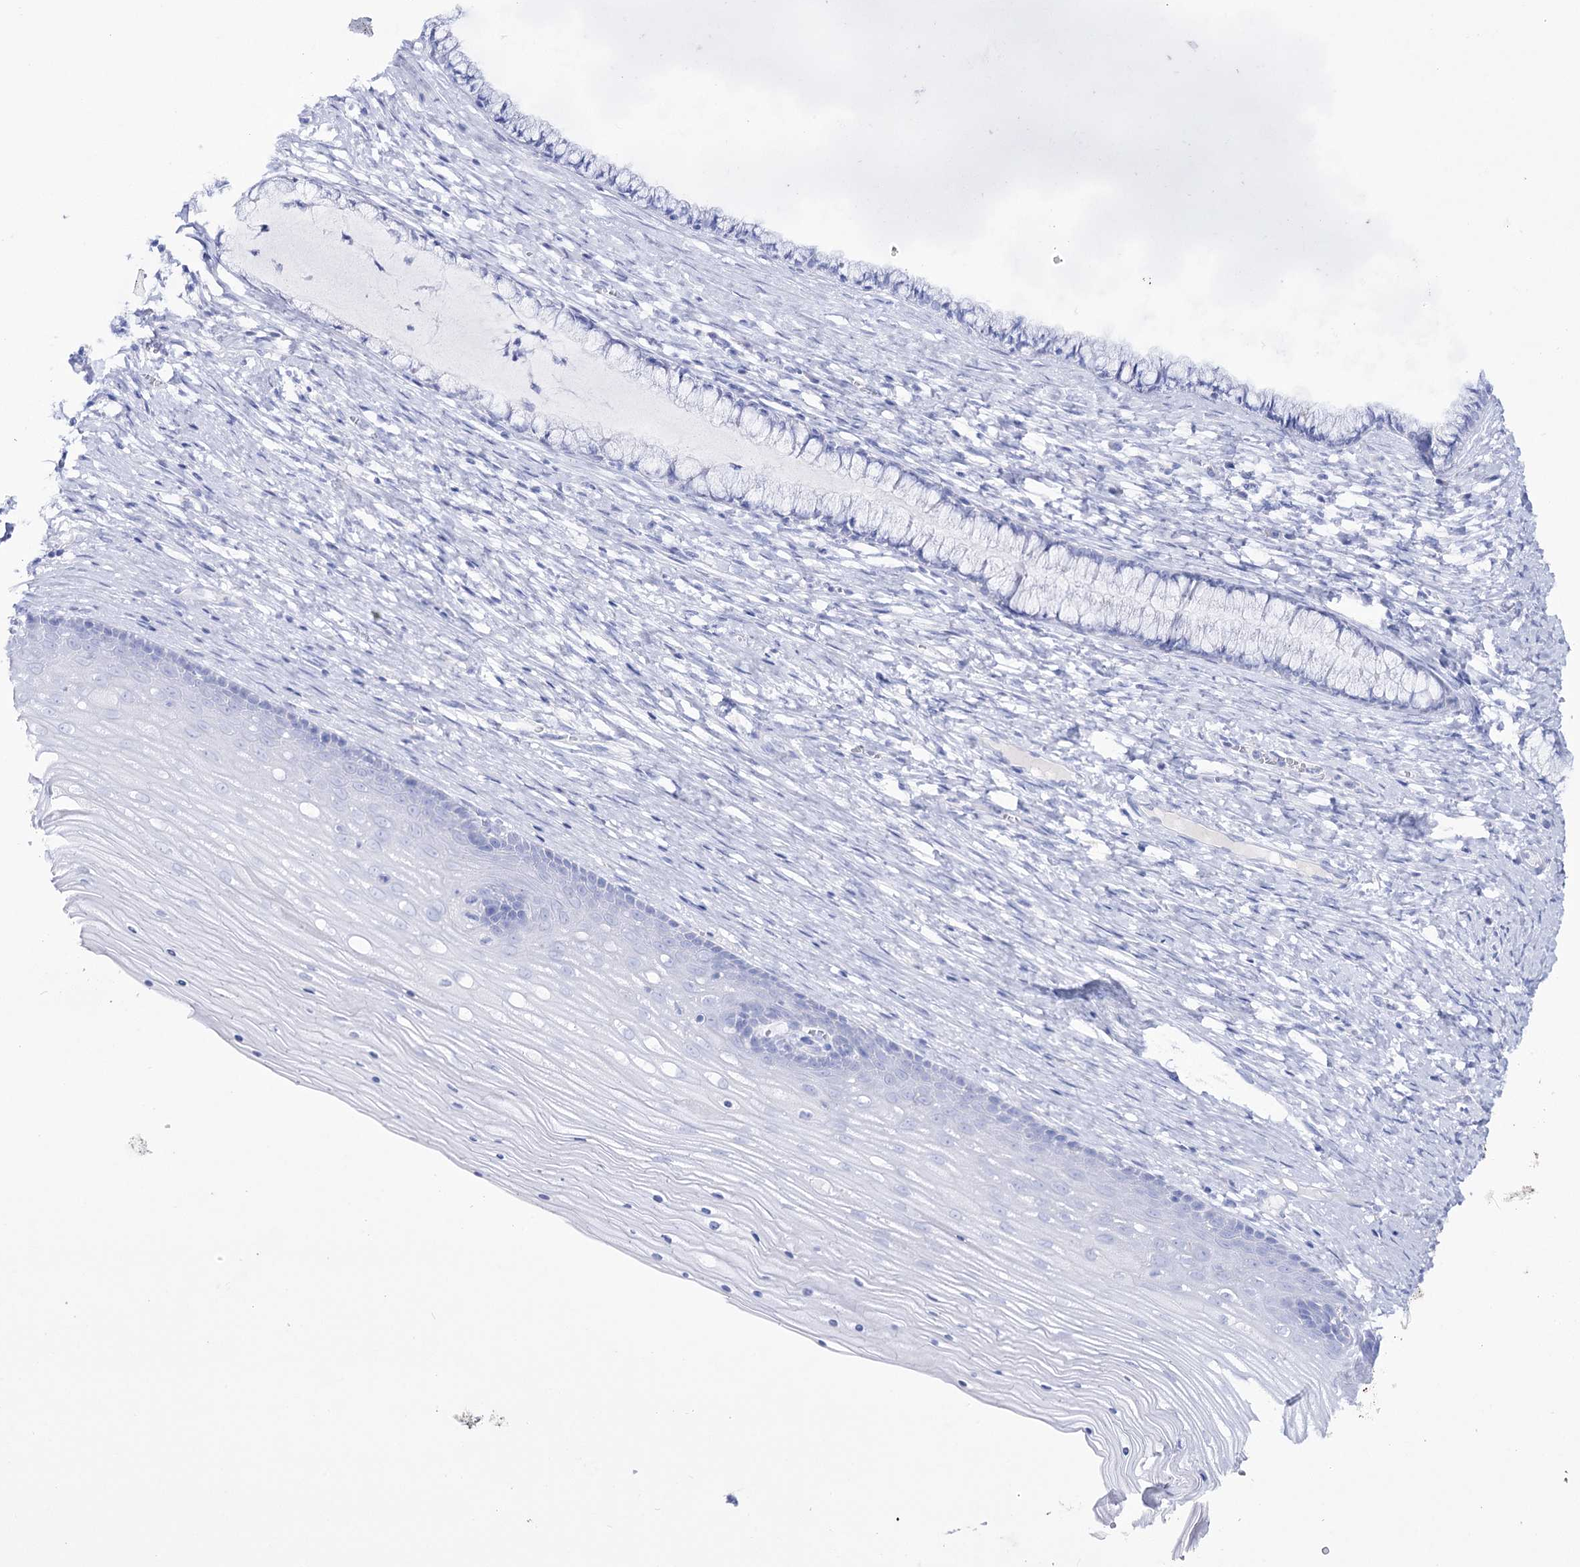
{"staining": {"intensity": "negative", "quantity": "none", "location": "none"}, "tissue": "cervix", "cell_type": "Glandular cells", "image_type": "normal", "snomed": [{"axis": "morphology", "description": "Normal tissue, NOS"}, {"axis": "topography", "description": "Cervix"}], "caption": "DAB (3,3'-diaminobenzidine) immunohistochemical staining of benign human cervix displays no significant positivity in glandular cells.", "gene": "NAGLU", "patient": {"sex": "female", "age": 42}}